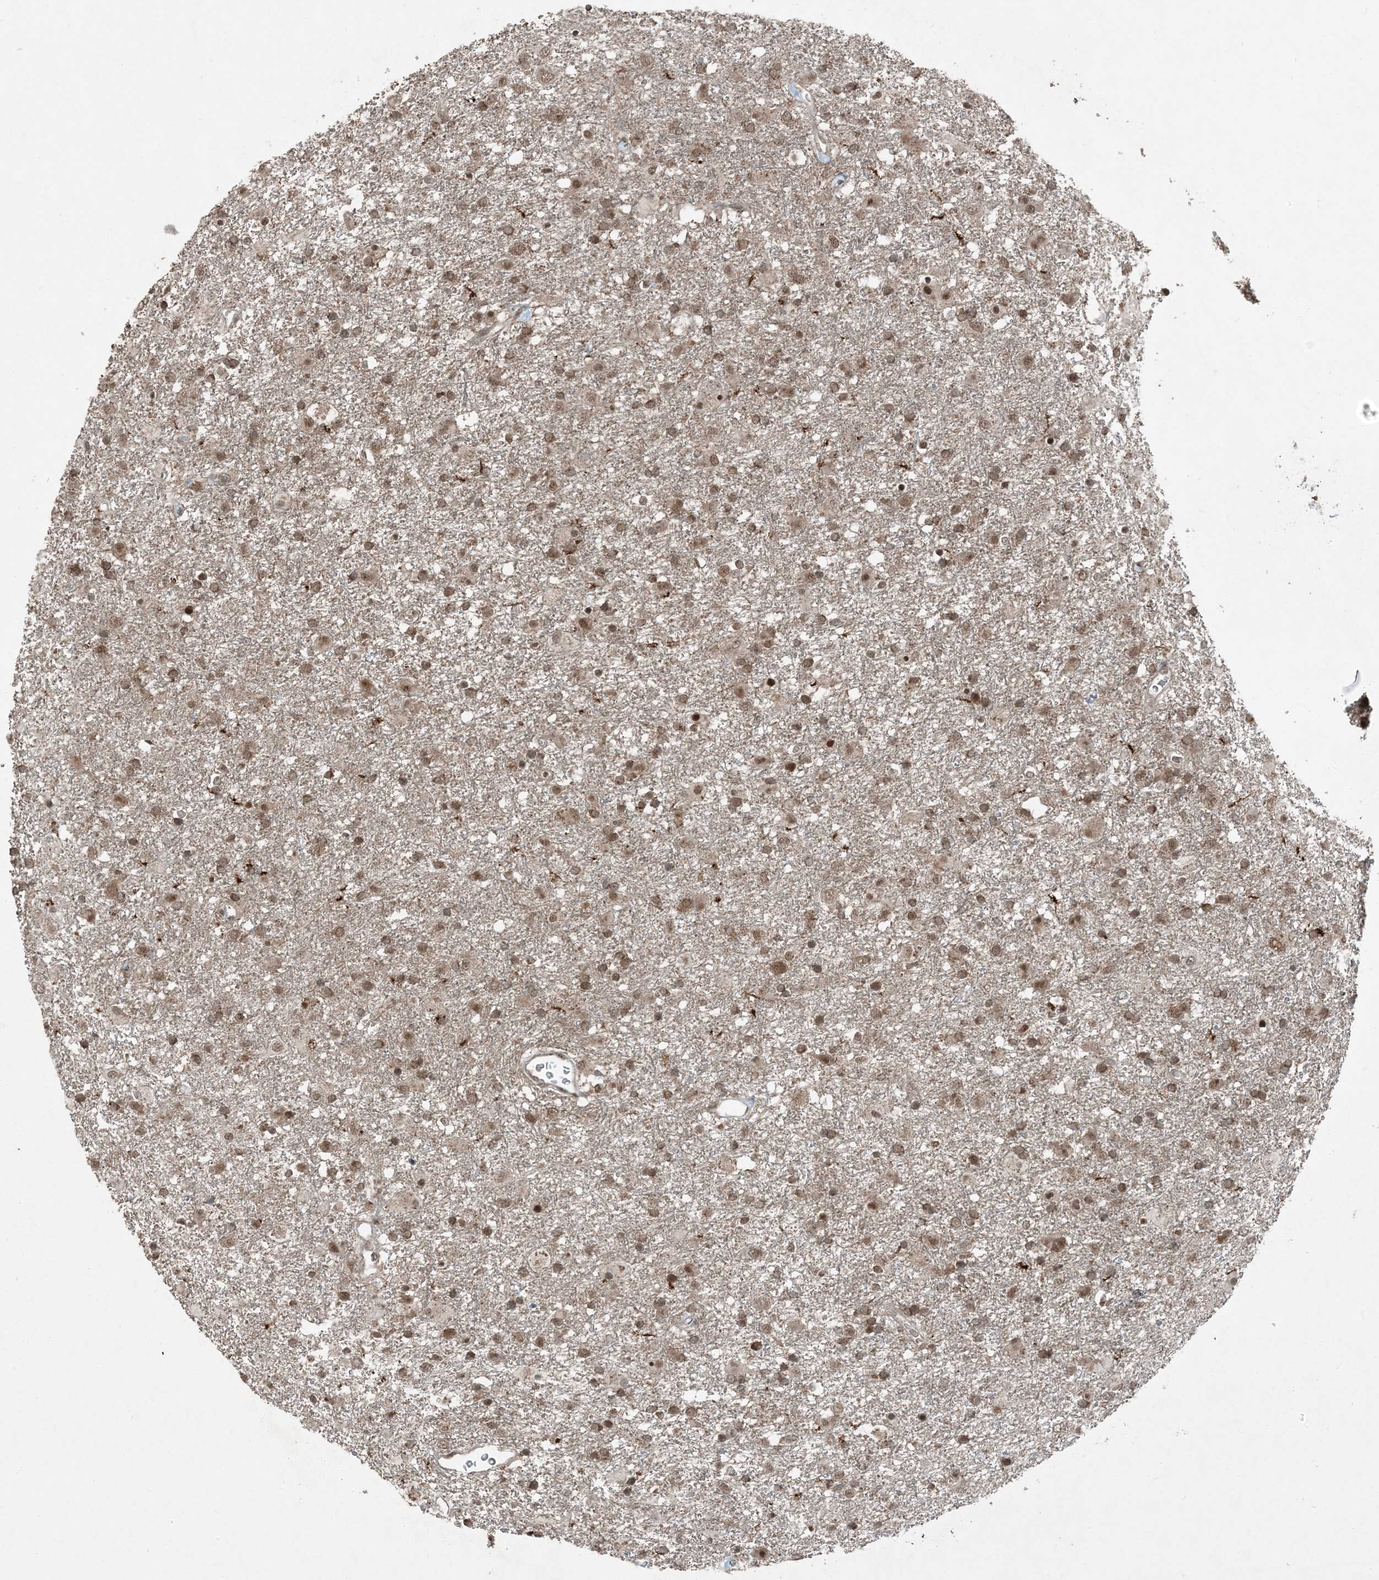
{"staining": {"intensity": "moderate", "quantity": ">75%", "location": "cytoplasmic/membranous,nuclear"}, "tissue": "glioma", "cell_type": "Tumor cells", "image_type": "cancer", "snomed": [{"axis": "morphology", "description": "Glioma, malignant, Low grade"}, {"axis": "topography", "description": "Brain"}], "caption": "Immunohistochemistry of human glioma reveals medium levels of moderate cytoplasmic/membranous and nuclear expression in approximately >75% of tumor cells. (DAB IHC with brightfield microscopy, high magnification).", "gene": "TRAPPC12", "patient": {"sex": "male", "age": 65}}